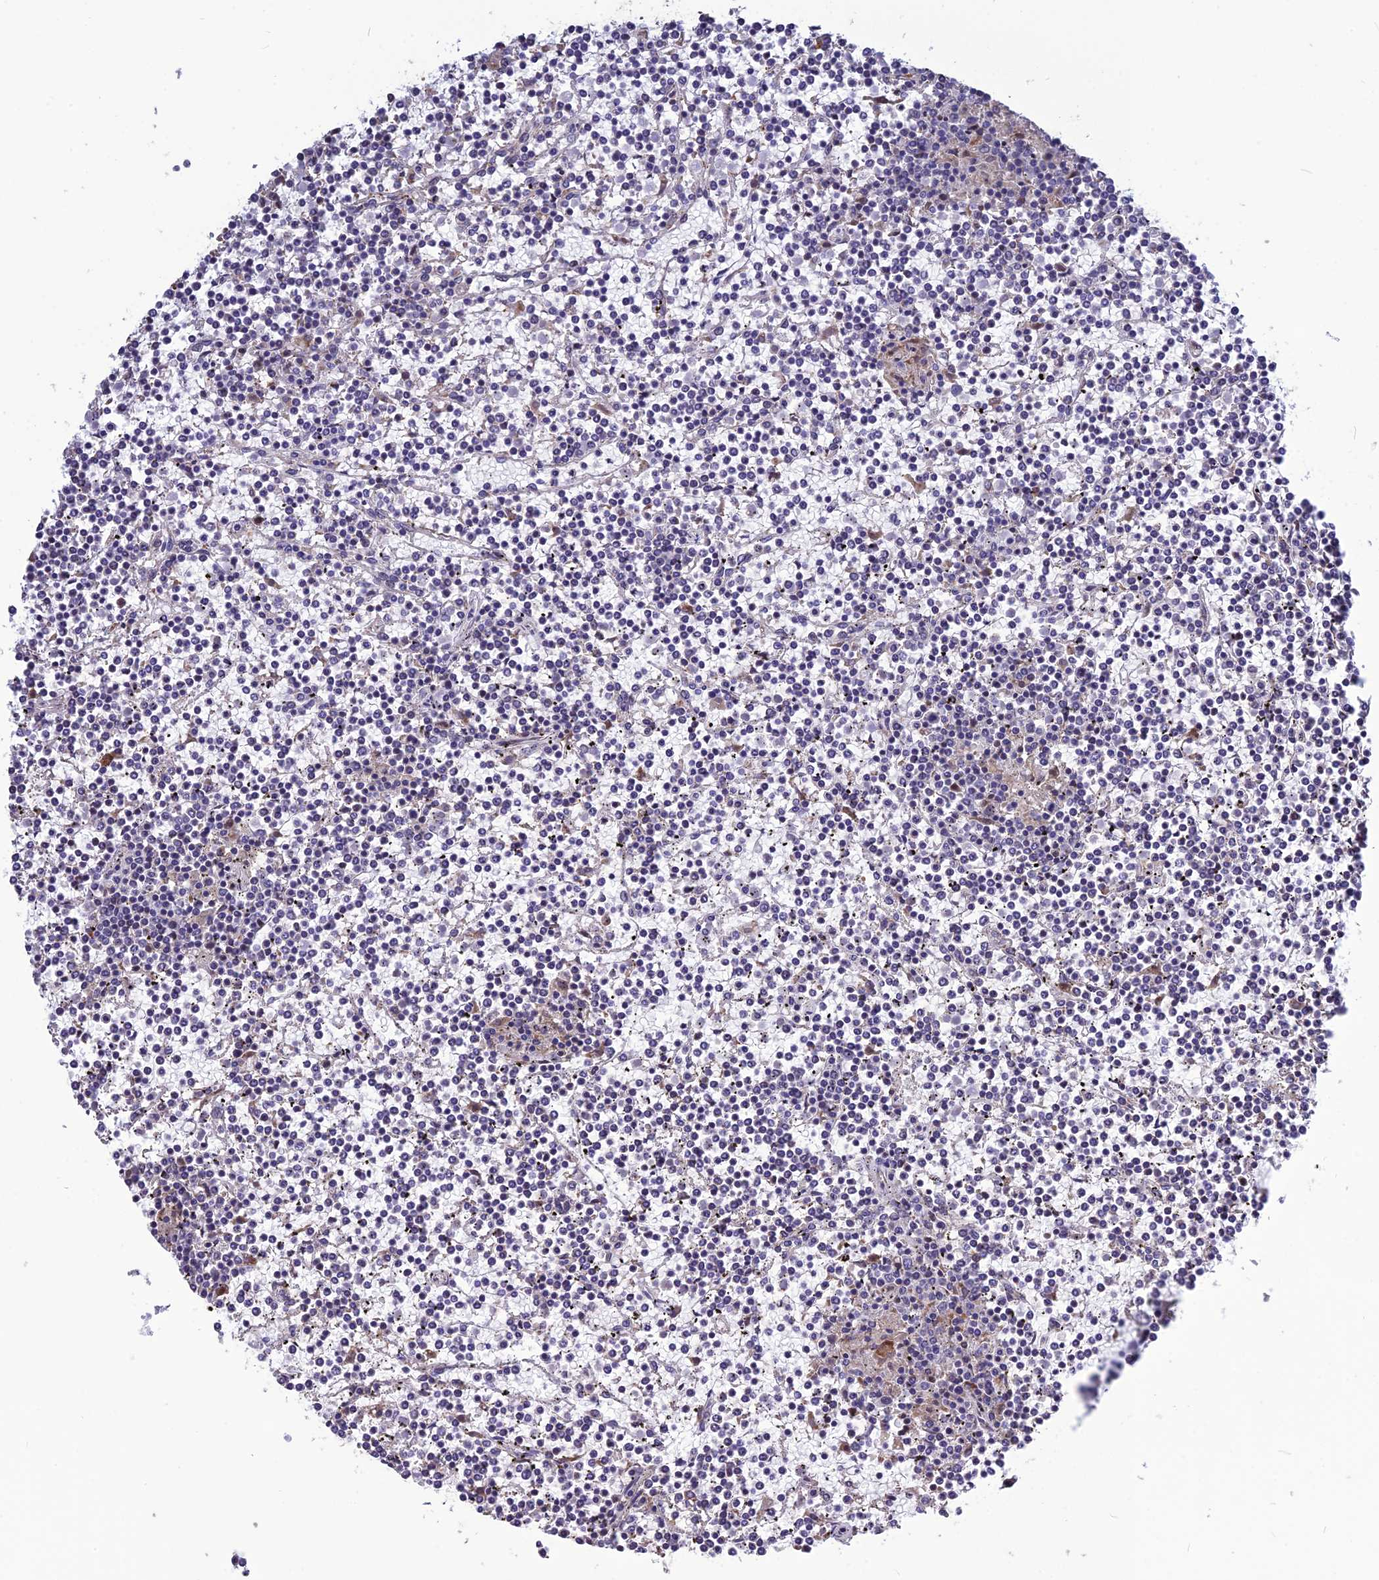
{"staining": {"intensity": "negative", "quantity": "none", "location": "none"}, "tissue": "lymphoma", "cell_type": "Tumor cells", "image_type": "cancer", "snomed": [{"axis": "morphology", "description": "Malignant lymphoma, non-Hodgkin's type, Low grade"}, {"axis": "topography", "description": "Spleen"}], "caption": "High magnification brightfield microscopy of lymphoma stained with DAB (brown) and counterstained with hematoxylin (blue): tumor cells show no significant staining.", "gene": "SPG21", "patient": {"sex": "female", "age": 19}}